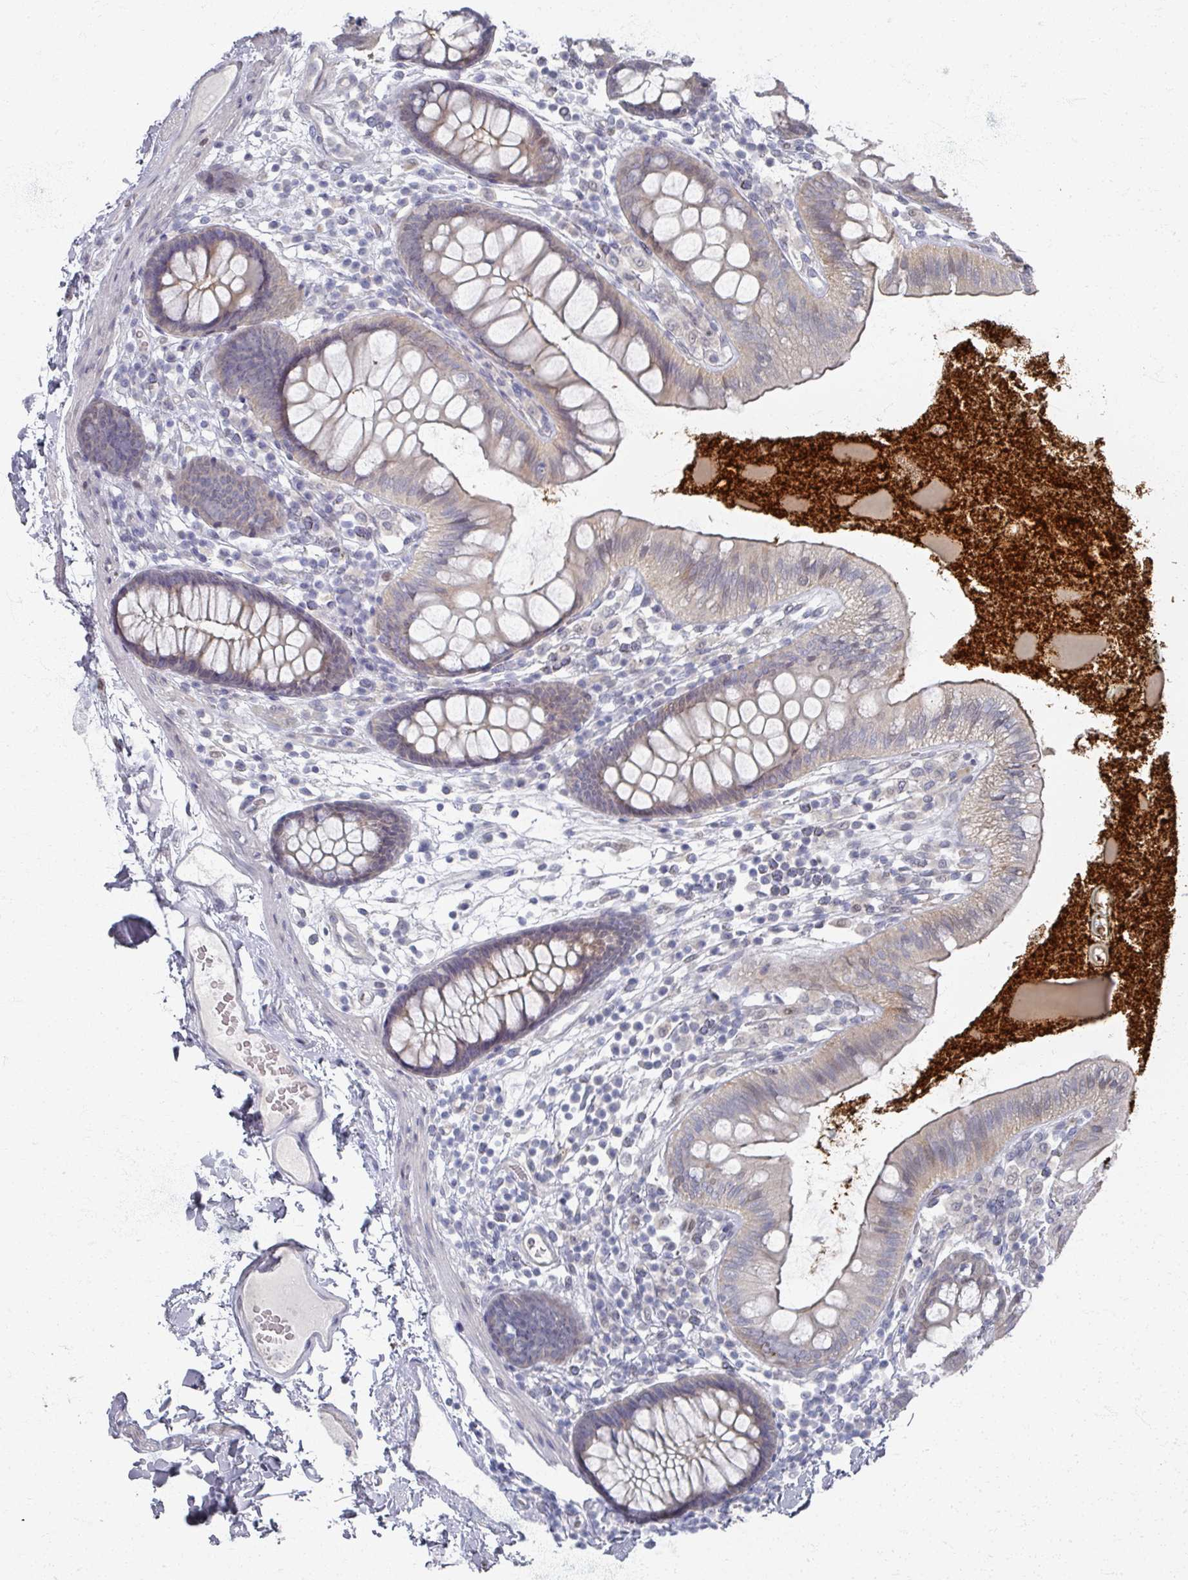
{"staining": {"intensity": "negative", "quantity": "none", "location": "none"}, "tissue": "colon", "cell_type": "Endothelial cells", "image_type": "normal", "snomed": [{"axis": "morphology", "description": "Normal tissue, NOS"}, {"axis": "topography", "description": "Colon"}], "caption": "An immunohistochemistry image of benign colon is shown. There is no staining in endothelial cells of colon. (Stains: DAB IHC with hematoxylin counter stain, Microscopy: brightfield microscopy at high magnification).", "gene": "TTYH3", "patient": {"sex": "male", "age": 84}}